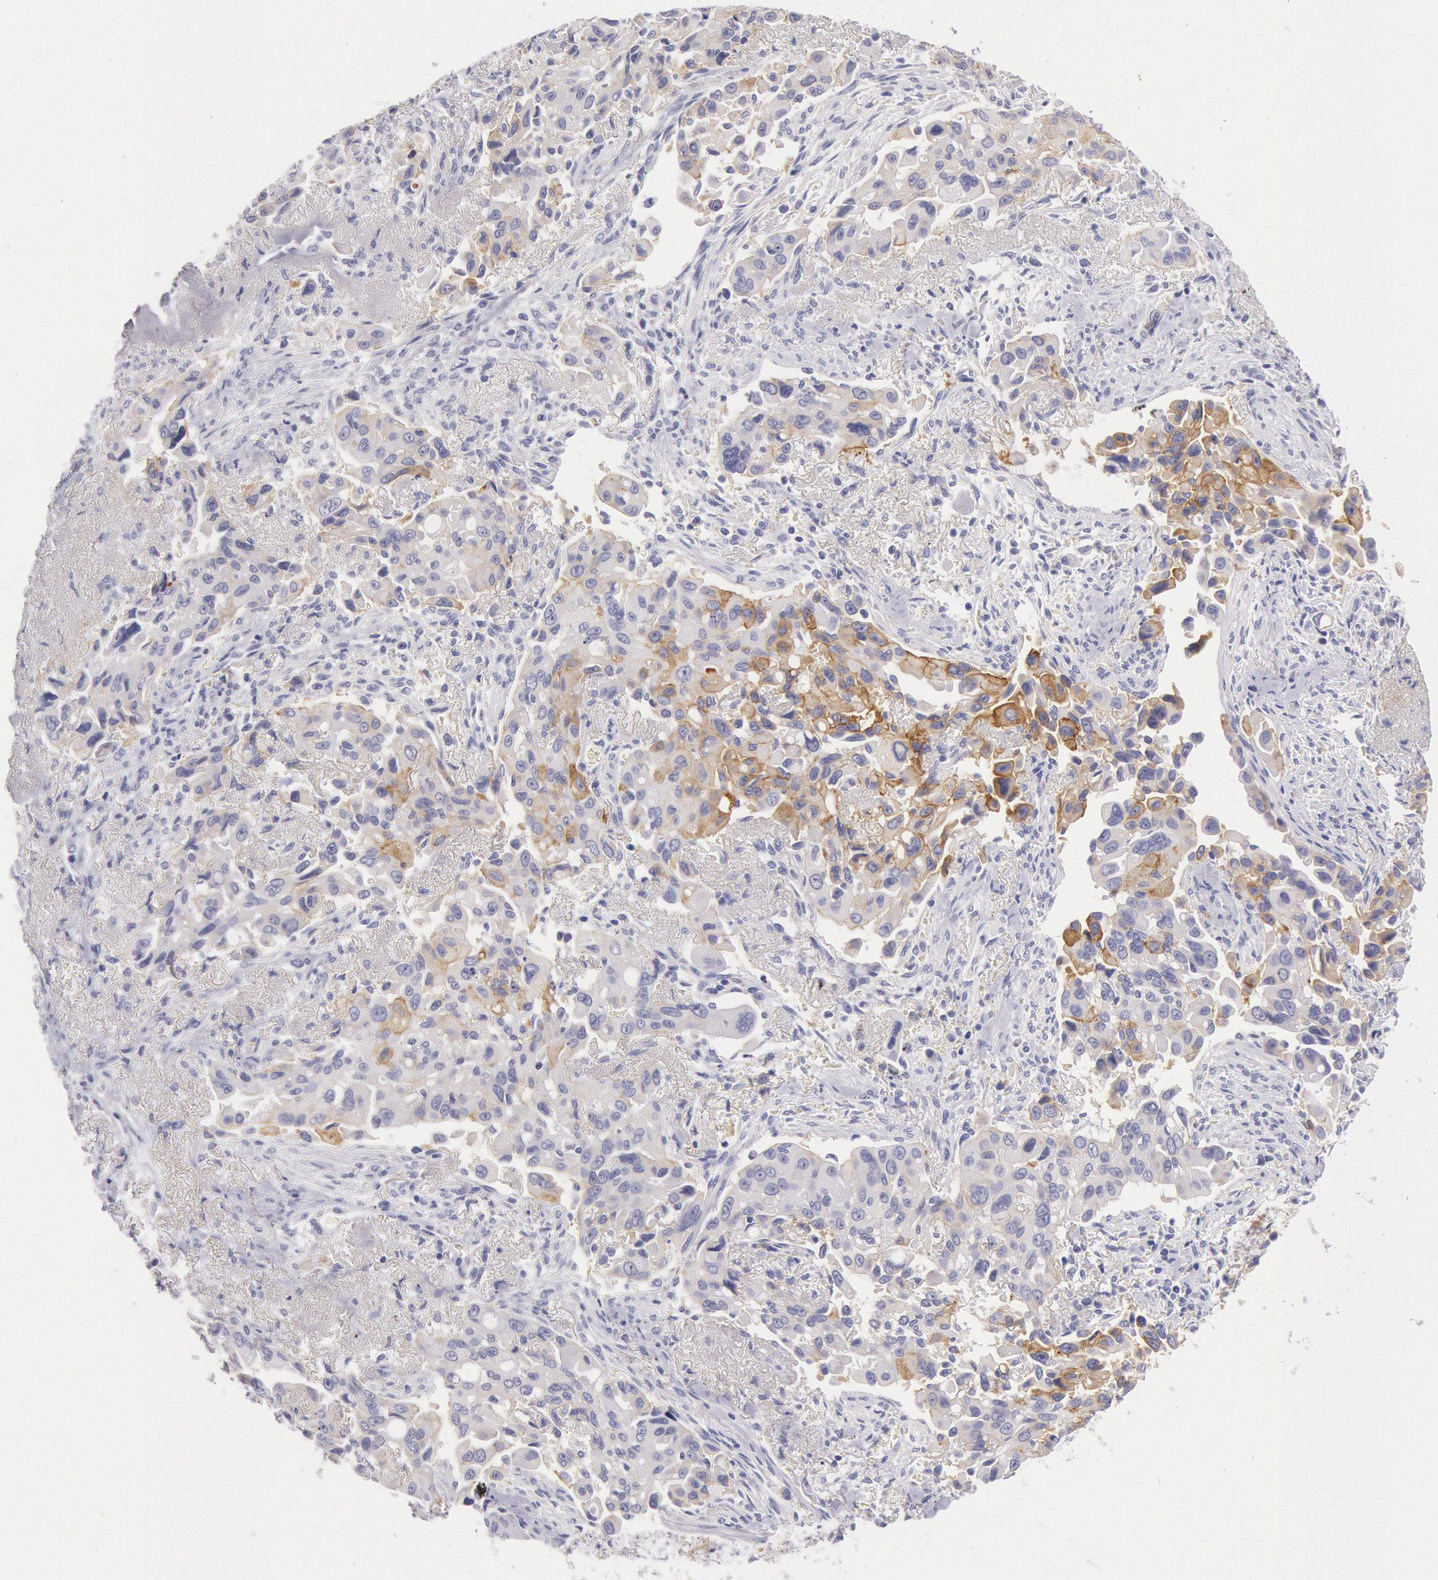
{"staining": {"intensity": "weak", "quantity": "<25%", "location": "cytoplasmic/membranous"}, "tissue": "lung cancer", "cell_type": "Tumor cells", "image_type": "cancer", "snomed": [{"axis": "morphology", "description": "Adenocarcinoma, NOS"}, {"axis": "topography", "description": "Lung"}], "caption": "A high-resolution image shows immunohistochemistry (IHC) staining of lung cancer, which demonstrates no significant positivity in tumor cells.", "gene": "EGFR", "patient": {"sex": "male", "age": 68}}